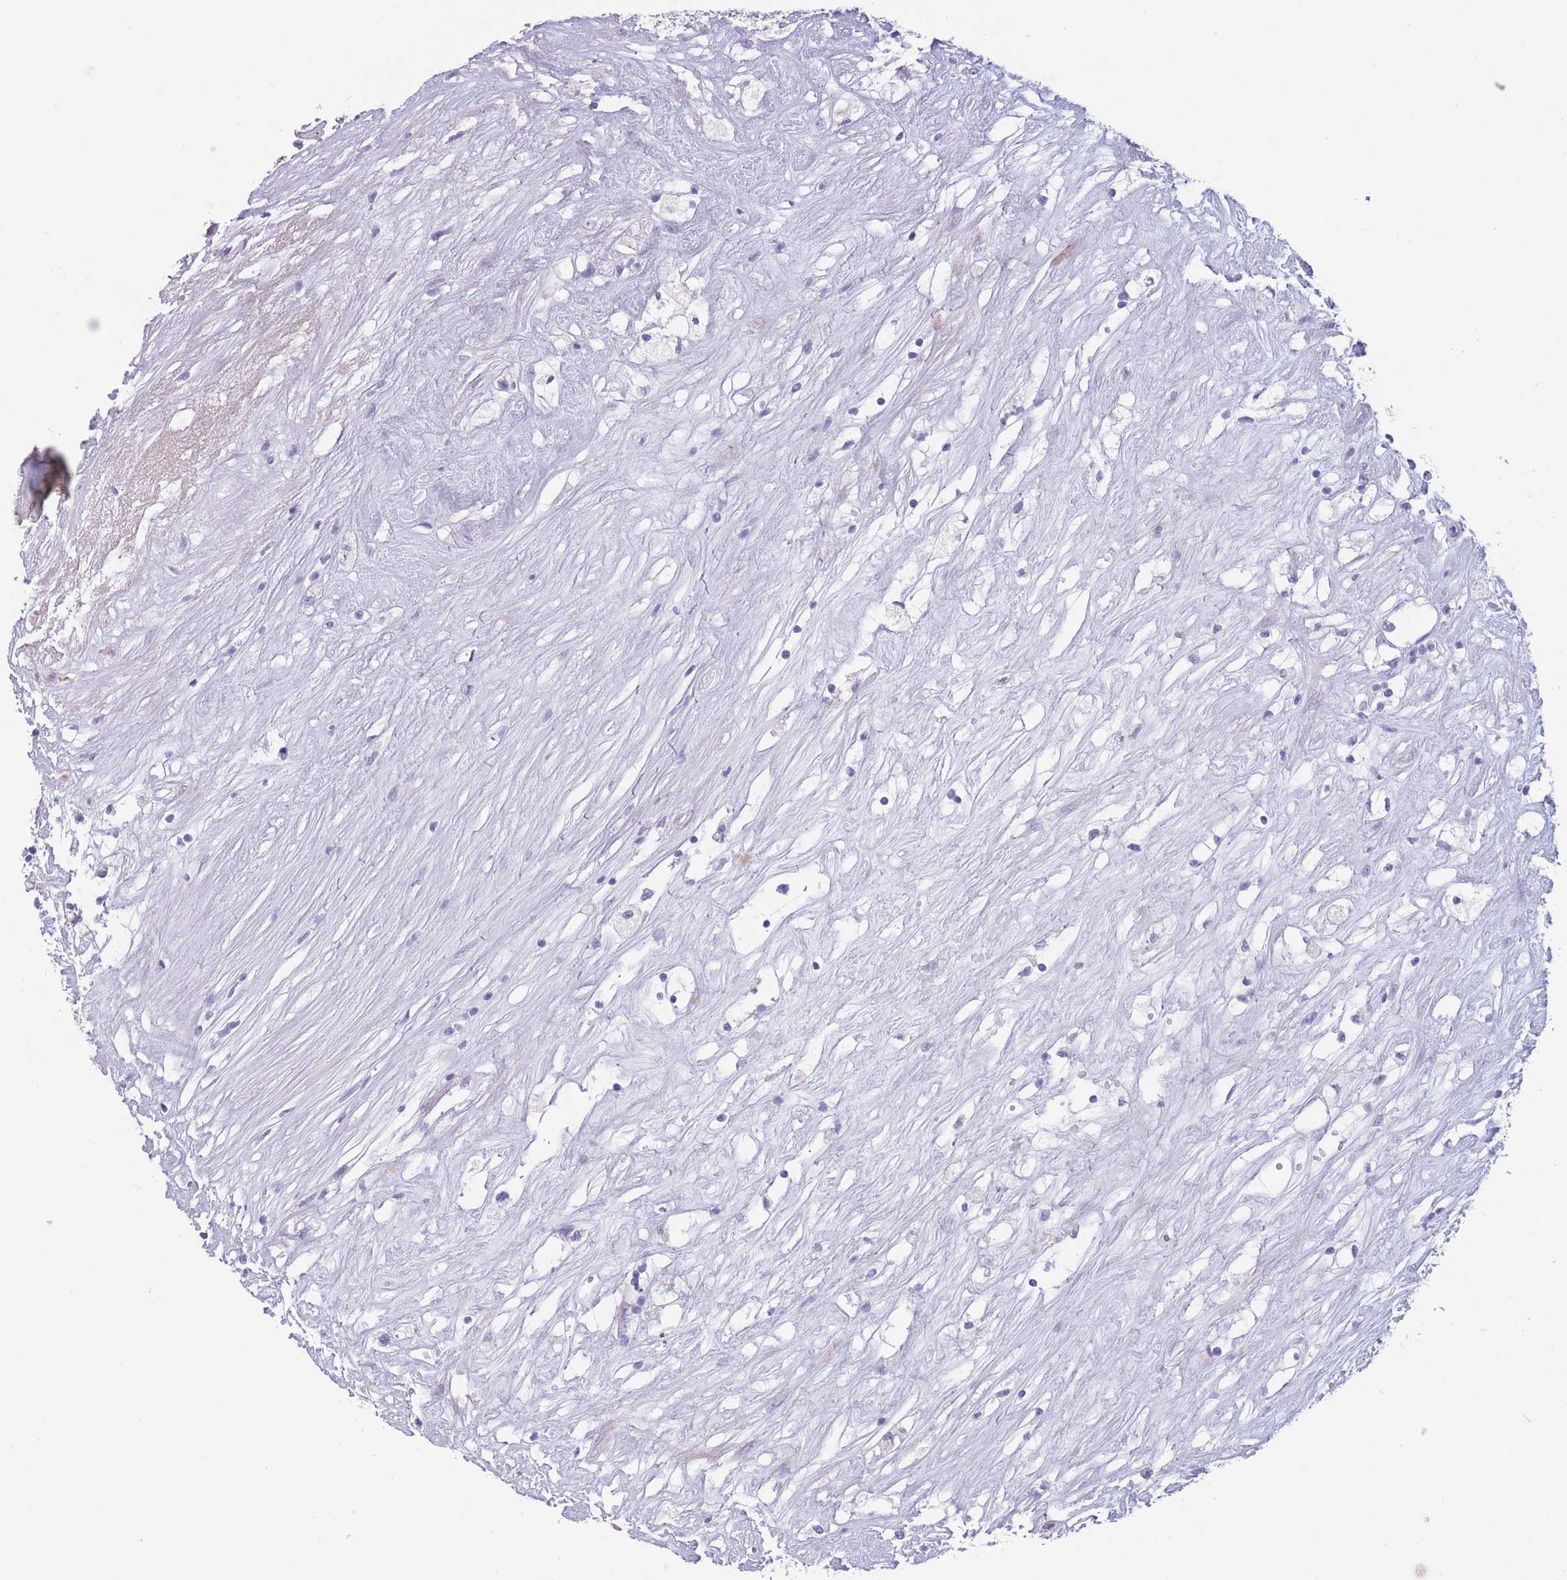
{"staining": {"intensity": "negative", "quantity": "none", "location": "none"}, "tissue": "renal cancer", "cell_type": "Tumor cells", "image_type": "cancer", "snomed": [{"axis": "morphology", "description": "Adenocarcinoma, NOS"}, {"axis": "topography", "description": "Kidney"}], "caption": "DAB immunohistochemical staining of renal cancer demonstrates no significant staining in tumor cells.", "gene": "COL27A1", "patient": {"sex": "male", "age": 59}}